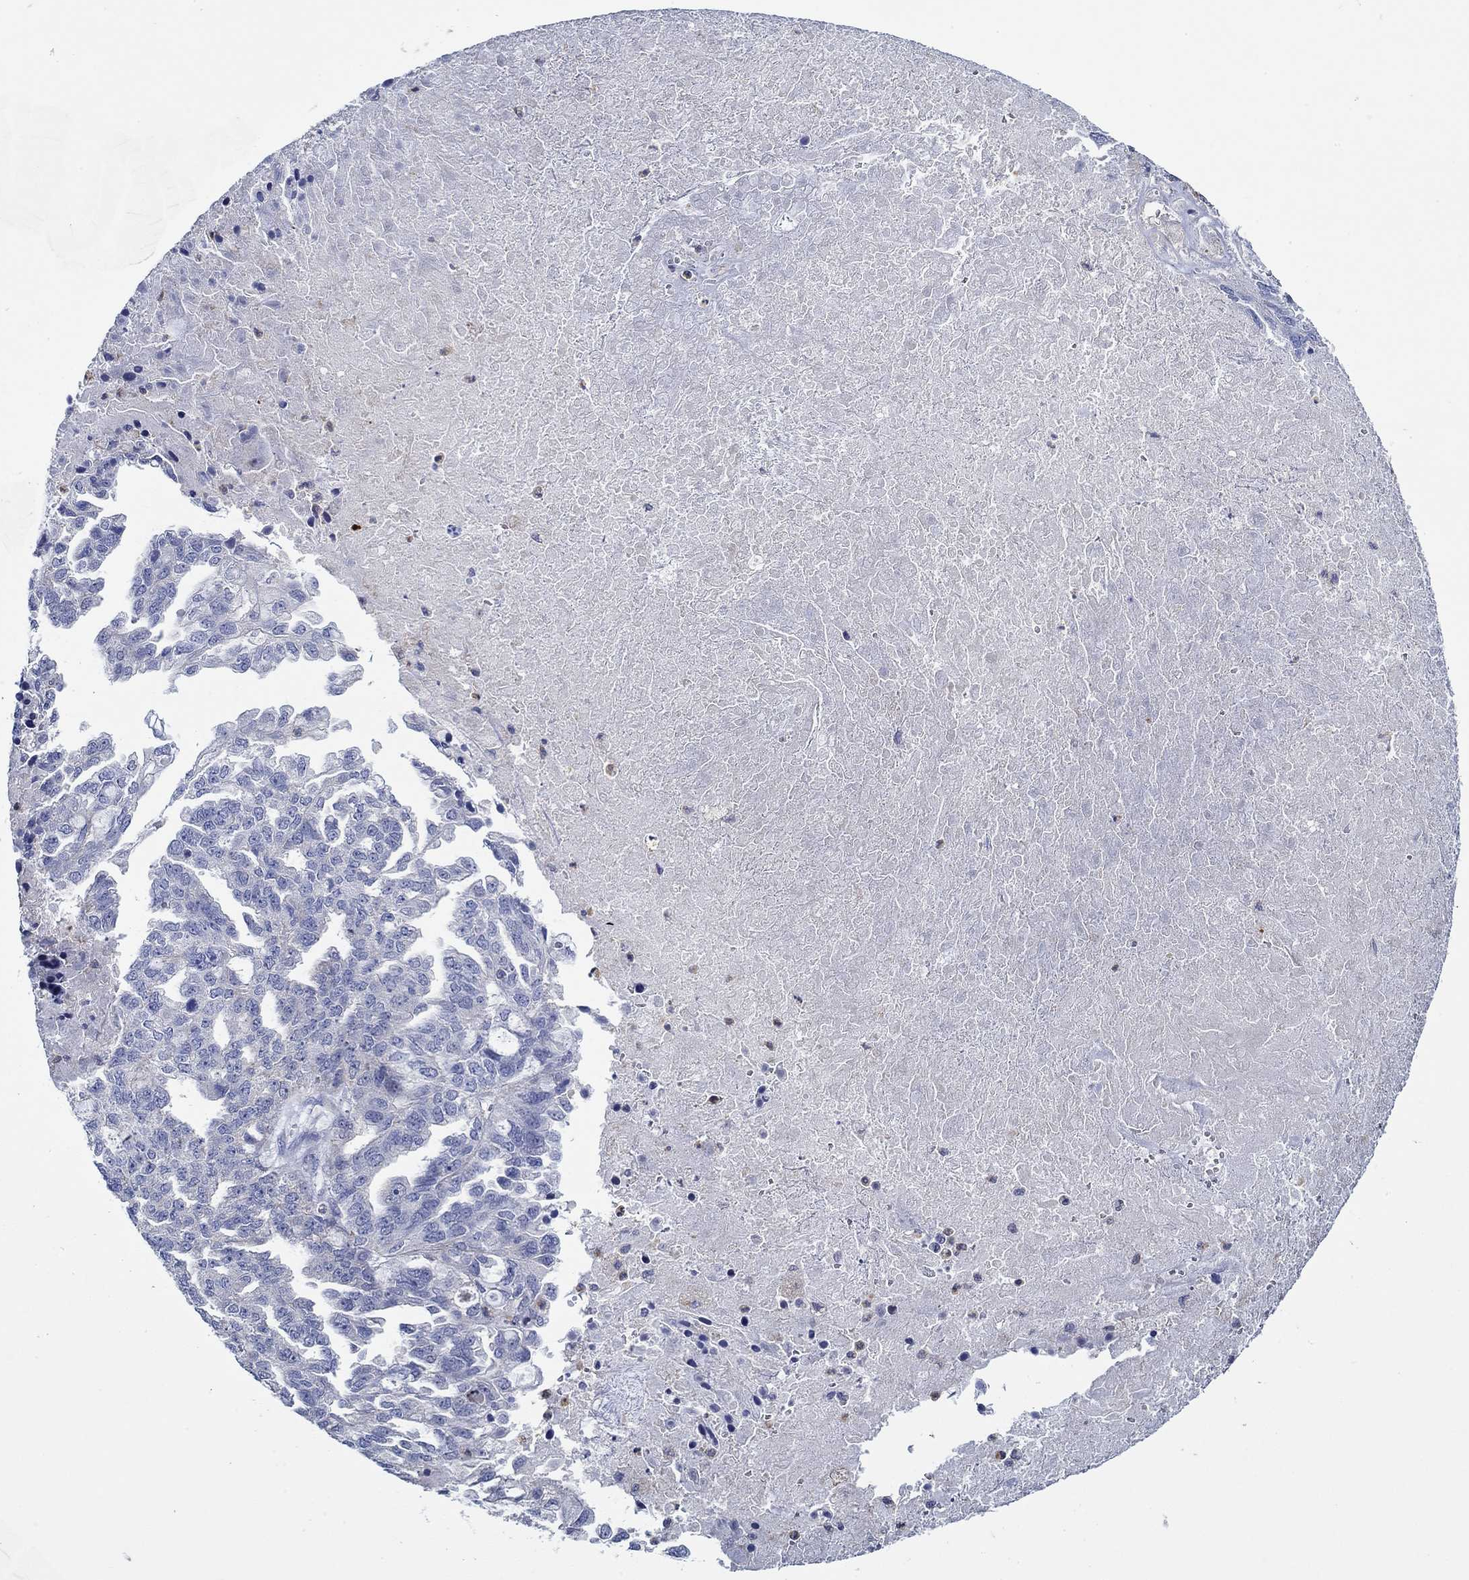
{"staining": {"intensity": "negative", "quantity": "none", "location": "none"}, "tissue": "ovarian cancer", "cell_type": "Tumor cells", "image_type": "cancer", "snomed": [{"axis": "morphology", "description": "Cystadenocarcinoma, serous, NOS"}, {"axis": "topography", "description": "Ovary"}], "caption": "Tumor cells are negative for brown protein staining in ovarian cancer (serous cystadenocarcinoma).", "gene": "CFAP61", "patient": {"sex": "female", "age": 51}}